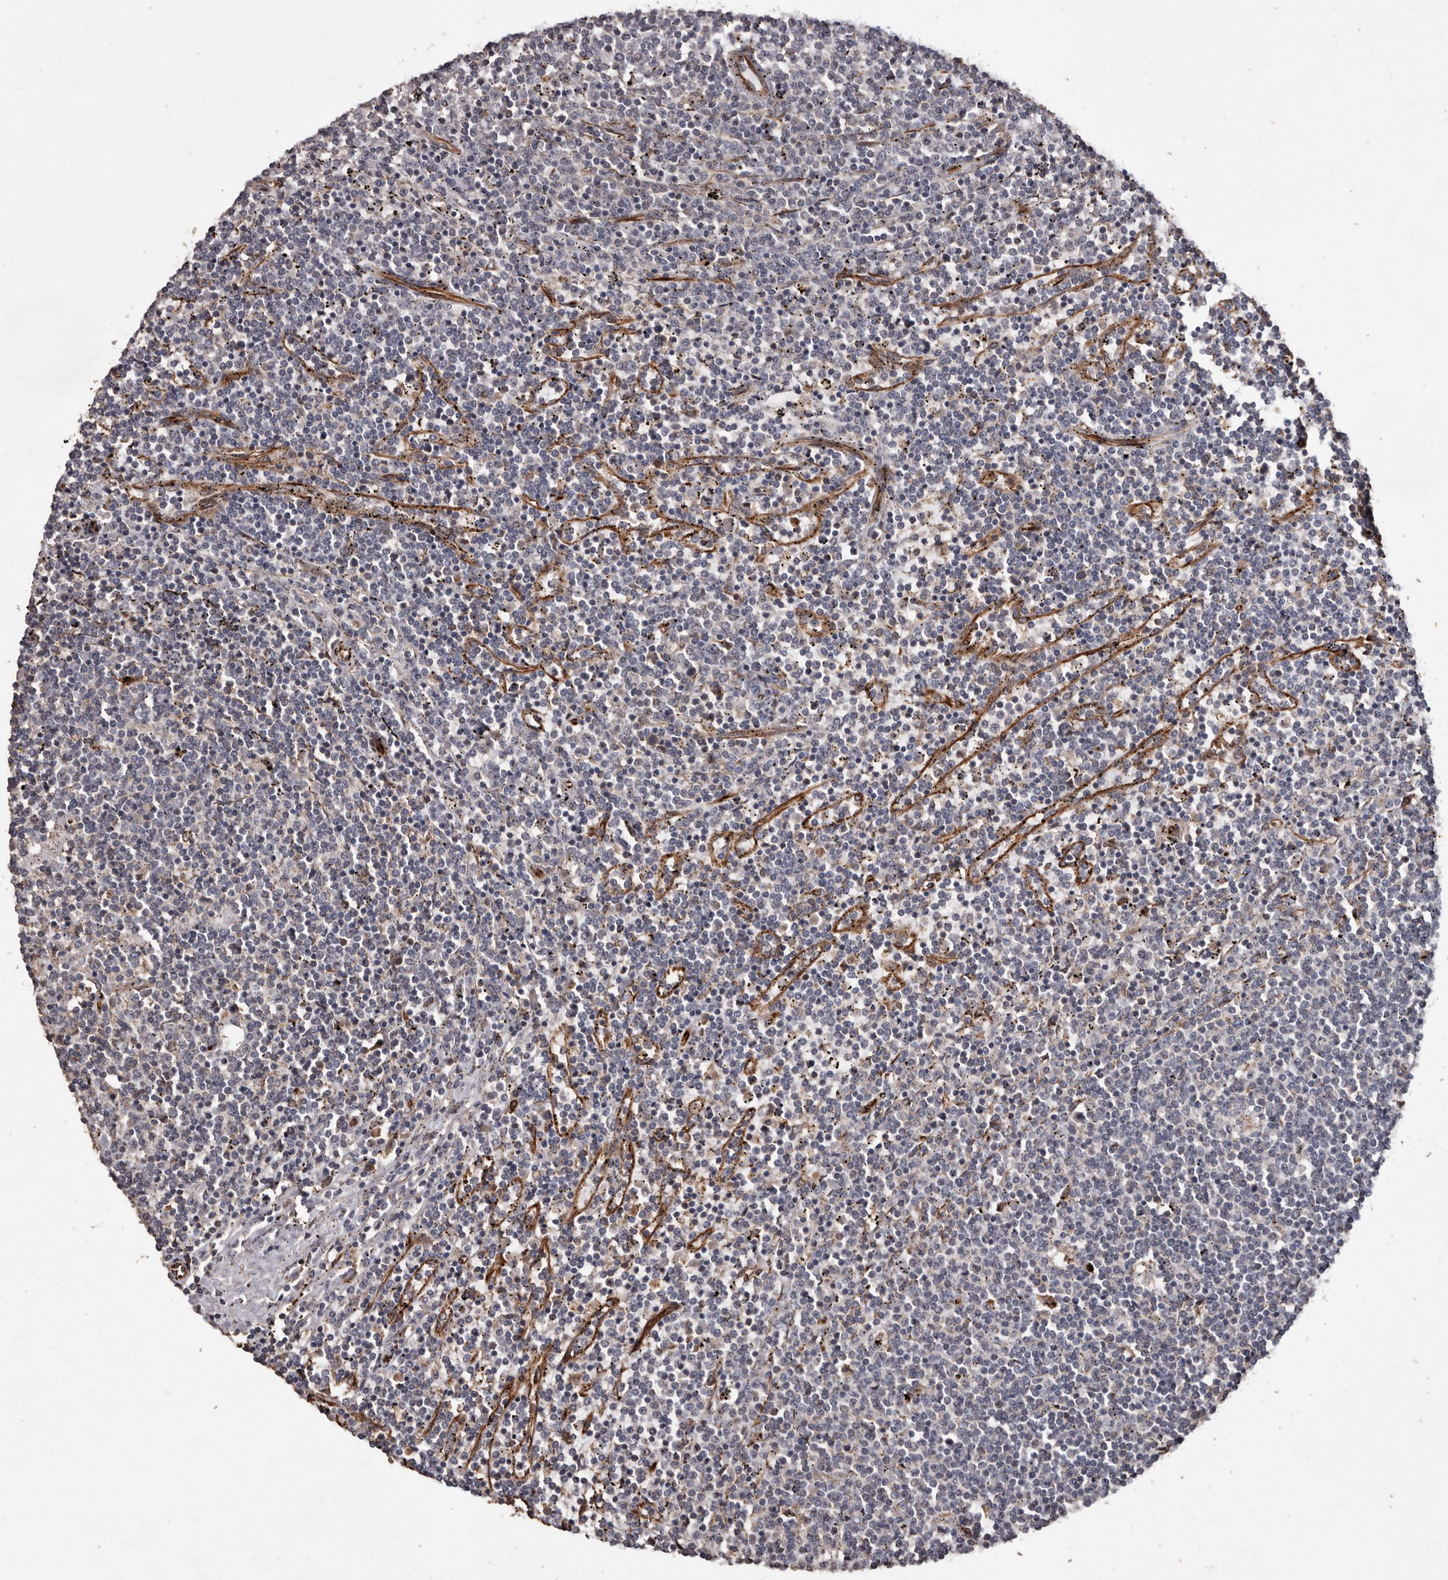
{"staining": {"intensity": "negative", "quantity": "none", "location": "none"}, "tissue": "lymphoma", "cell_type": "Tumor cells", "image_type": "cancer", "snomed": [{"axis": "morphology", "description": "Malignant lymphoma, non-Hodgkin's type, Low grade"}, {"axis": "topography", "description": "Spleen"}], "caption": "The immunohistochemistry (IHC) histopathology image has no significant expression in tumor cells of low-grade malignant lymphoma, non-Hodgkin's type tissue.", "gene": "BRAT1", "patient": {"sex": "female", "age": 50}}